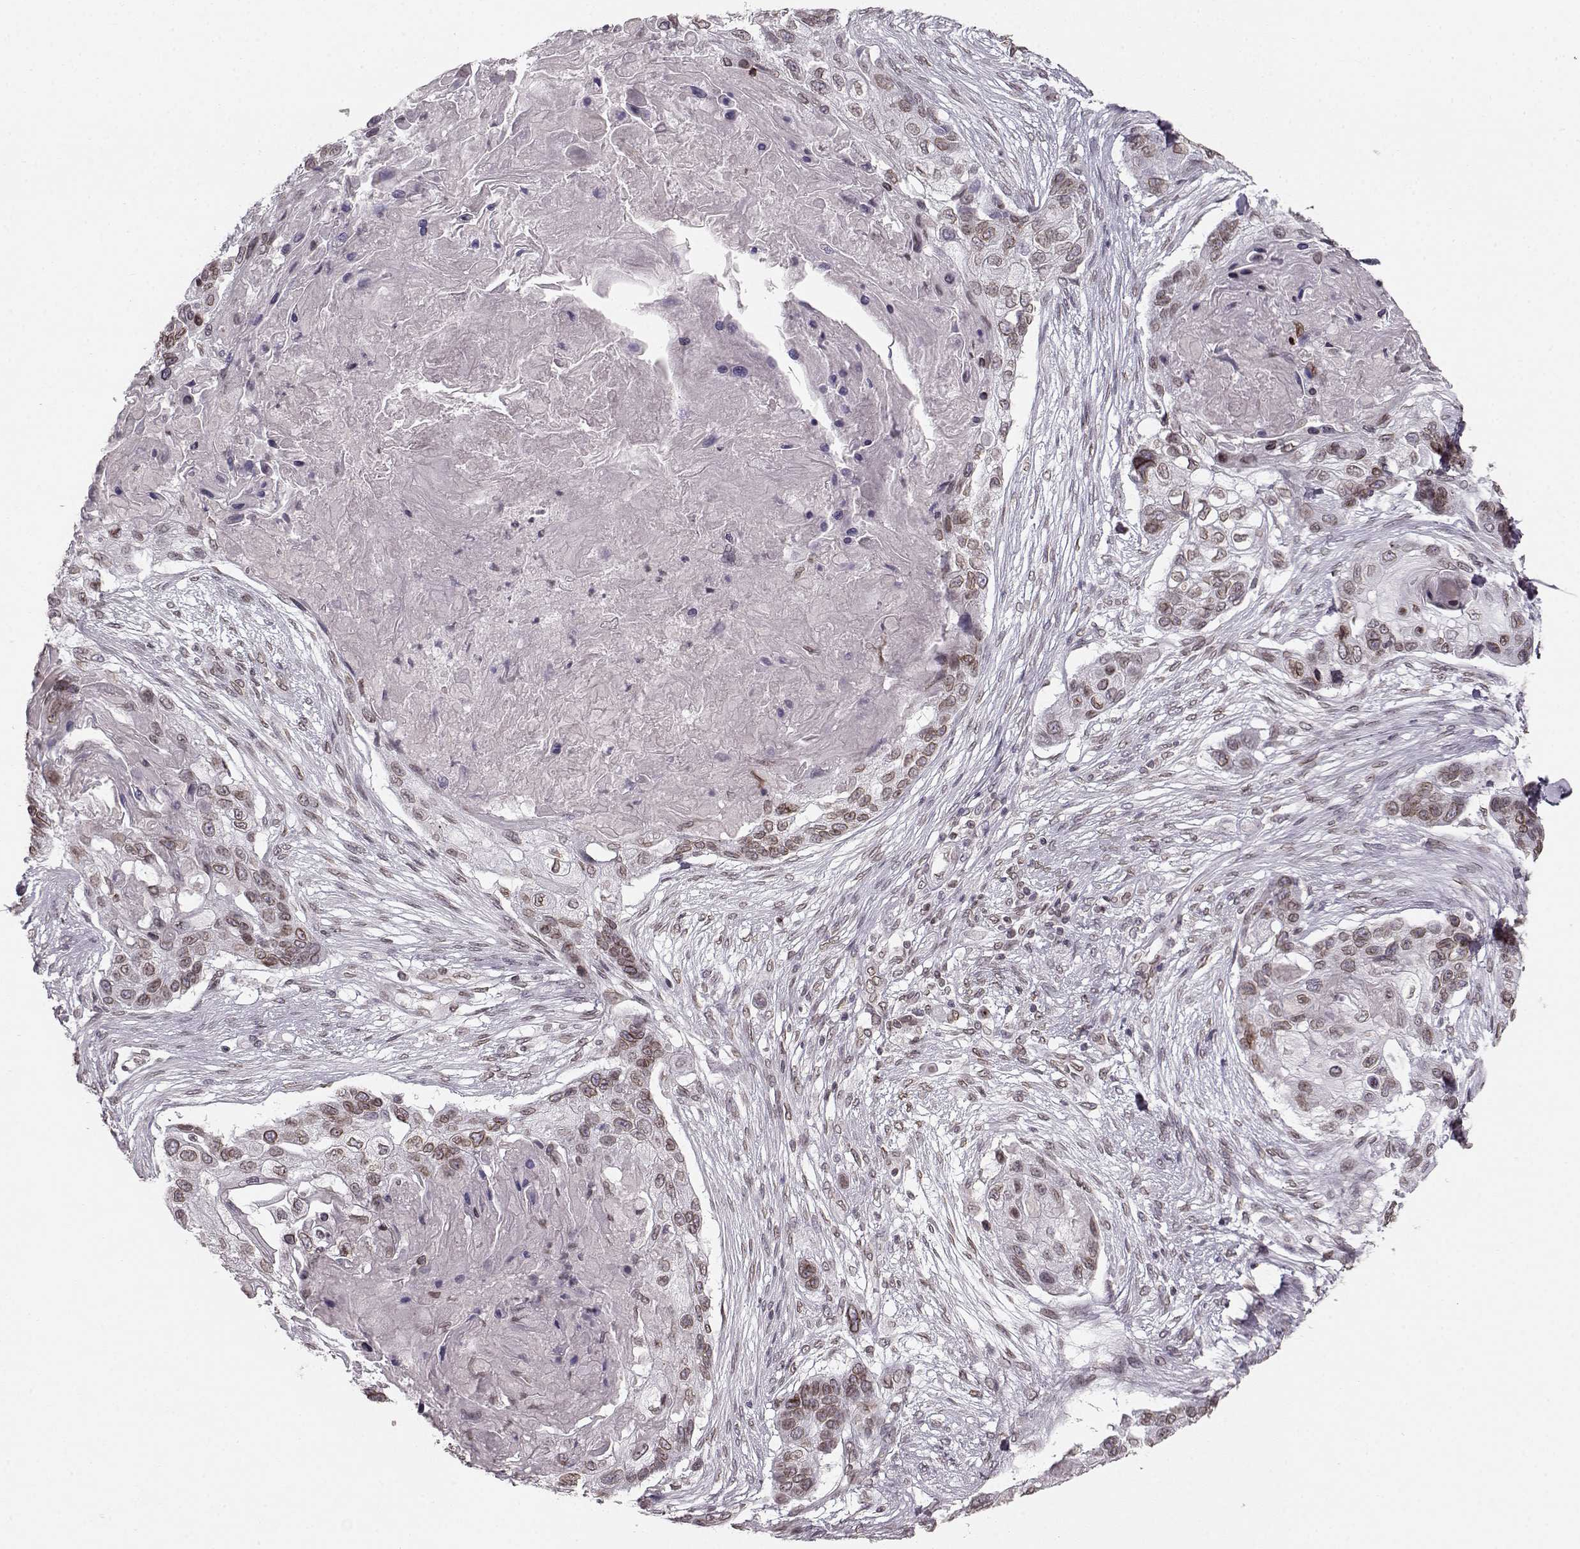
{"staining": {"intensity": "moderate", "quantity": "25%-75%", "location": "cytoplasmic/membranous,nuclear"}, "tissue": "lung cancer", "cell_type": "Tumor cells", "image_type": "cancer", "snomed": [{"axis": "morphology", "description": "Squamous cell carcinoma, NOS"}, {"axis": "topography", "description": "Lung"}], "caption": "Approximately 25%-75% of tumor cells in human lung cancer (squamous cell carcinoma) demonstrate moderate cytoplasmic/membranous and nuclear protein staining as visualized by brown immunohistochemical staining.", "gene": "DCAF12", "patient": {"sex": "male", "age": 69}}